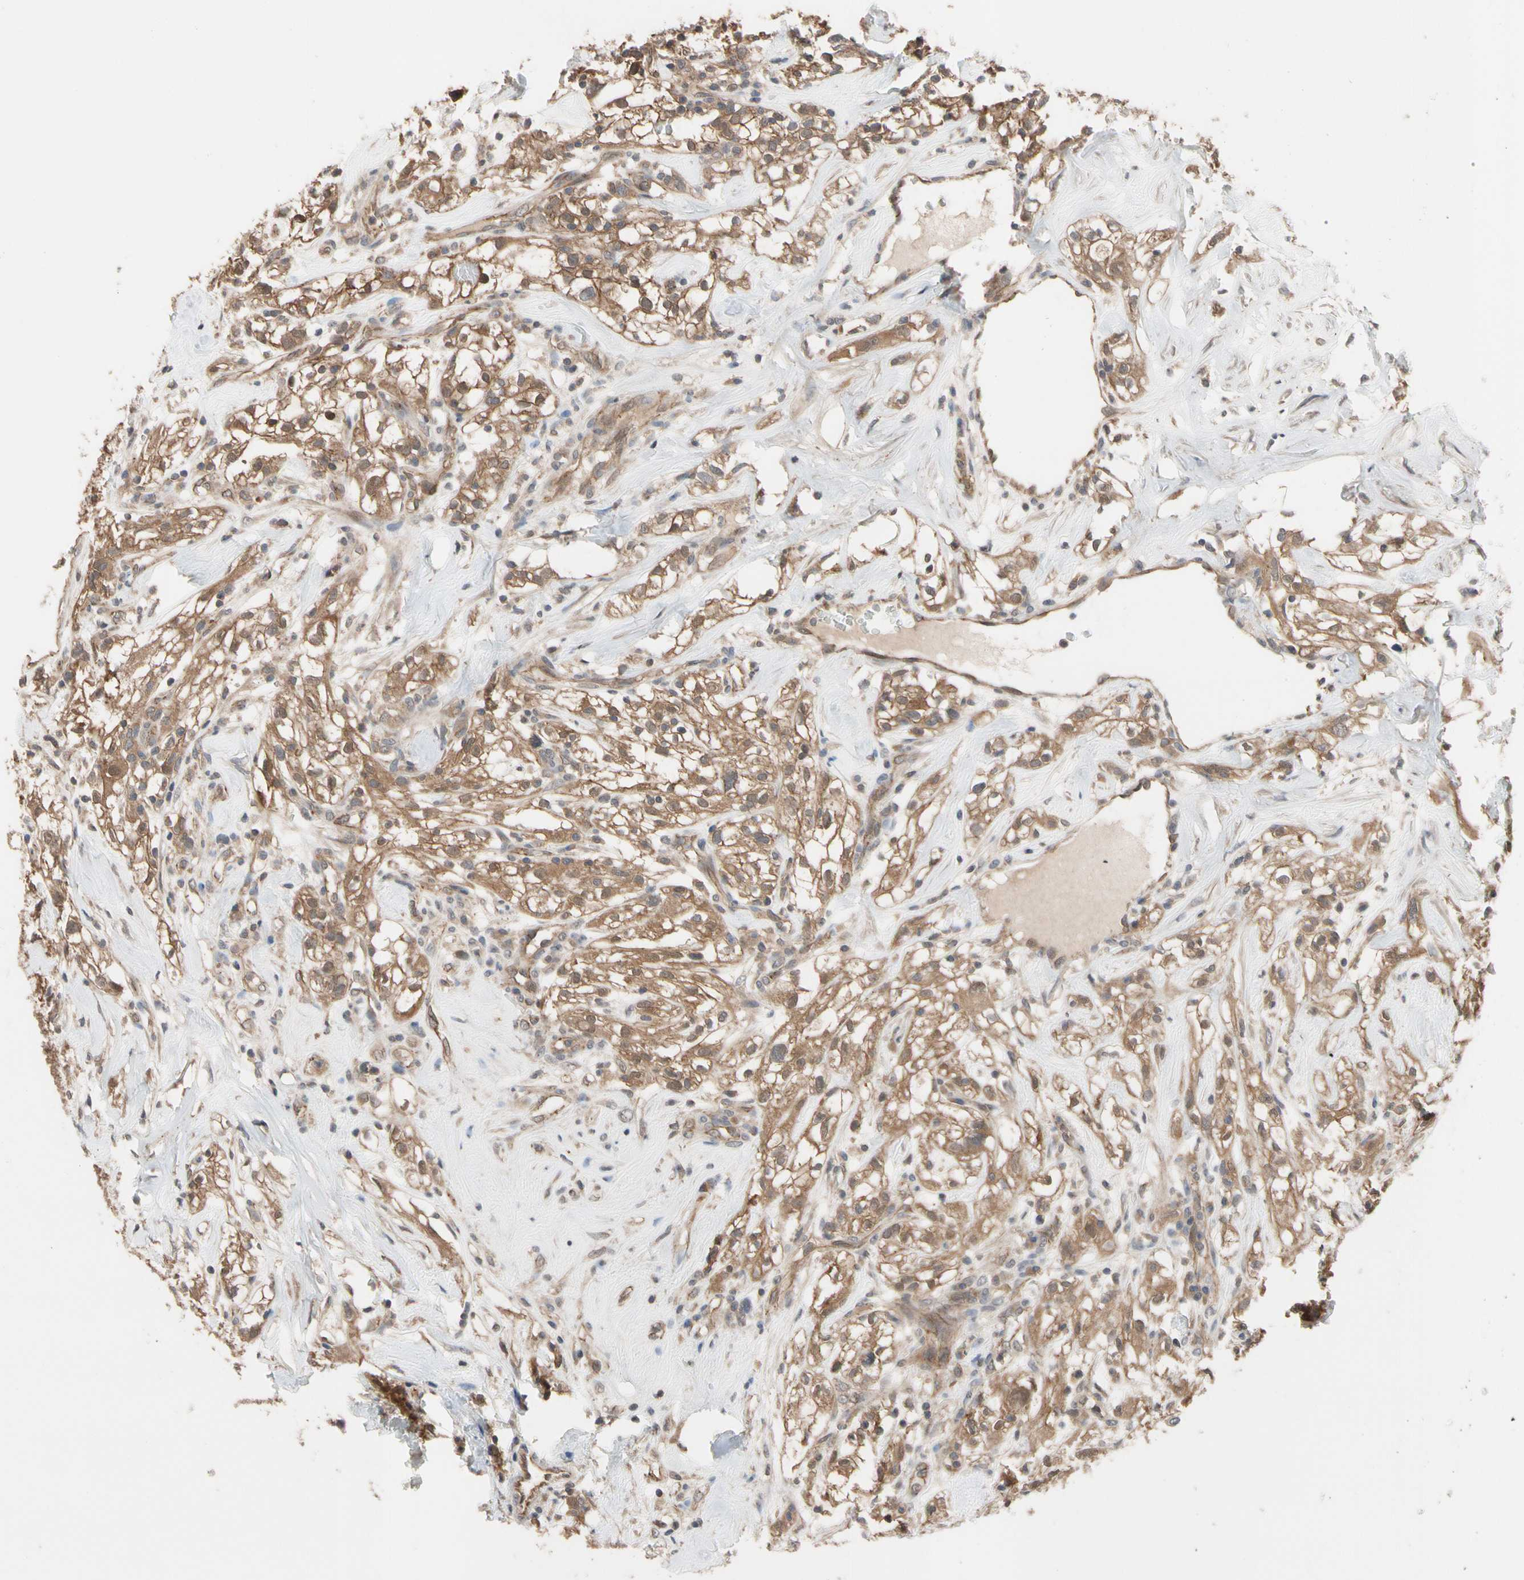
{"staining": {"intensity": "moderate", "quantity": ">75%", "location": "cytoplasmic/membranous"}, "tissue": "renal cancer", "cell_type": "Tumor cells", "image_type": "cancer", "snomed": [{"axis": "morphology", "description": "Adenocarcinoma, NOS"}, {"axis": "topography", "description": "Kidney"}], "caption": "The photomicrograph displays staining of renal cancer, revealing moderate cytoplasmic/membranous protein expression (brown color) within tumor cells.", "gene": "DPP8", "patient": {"sex": "female", "age": 60}}